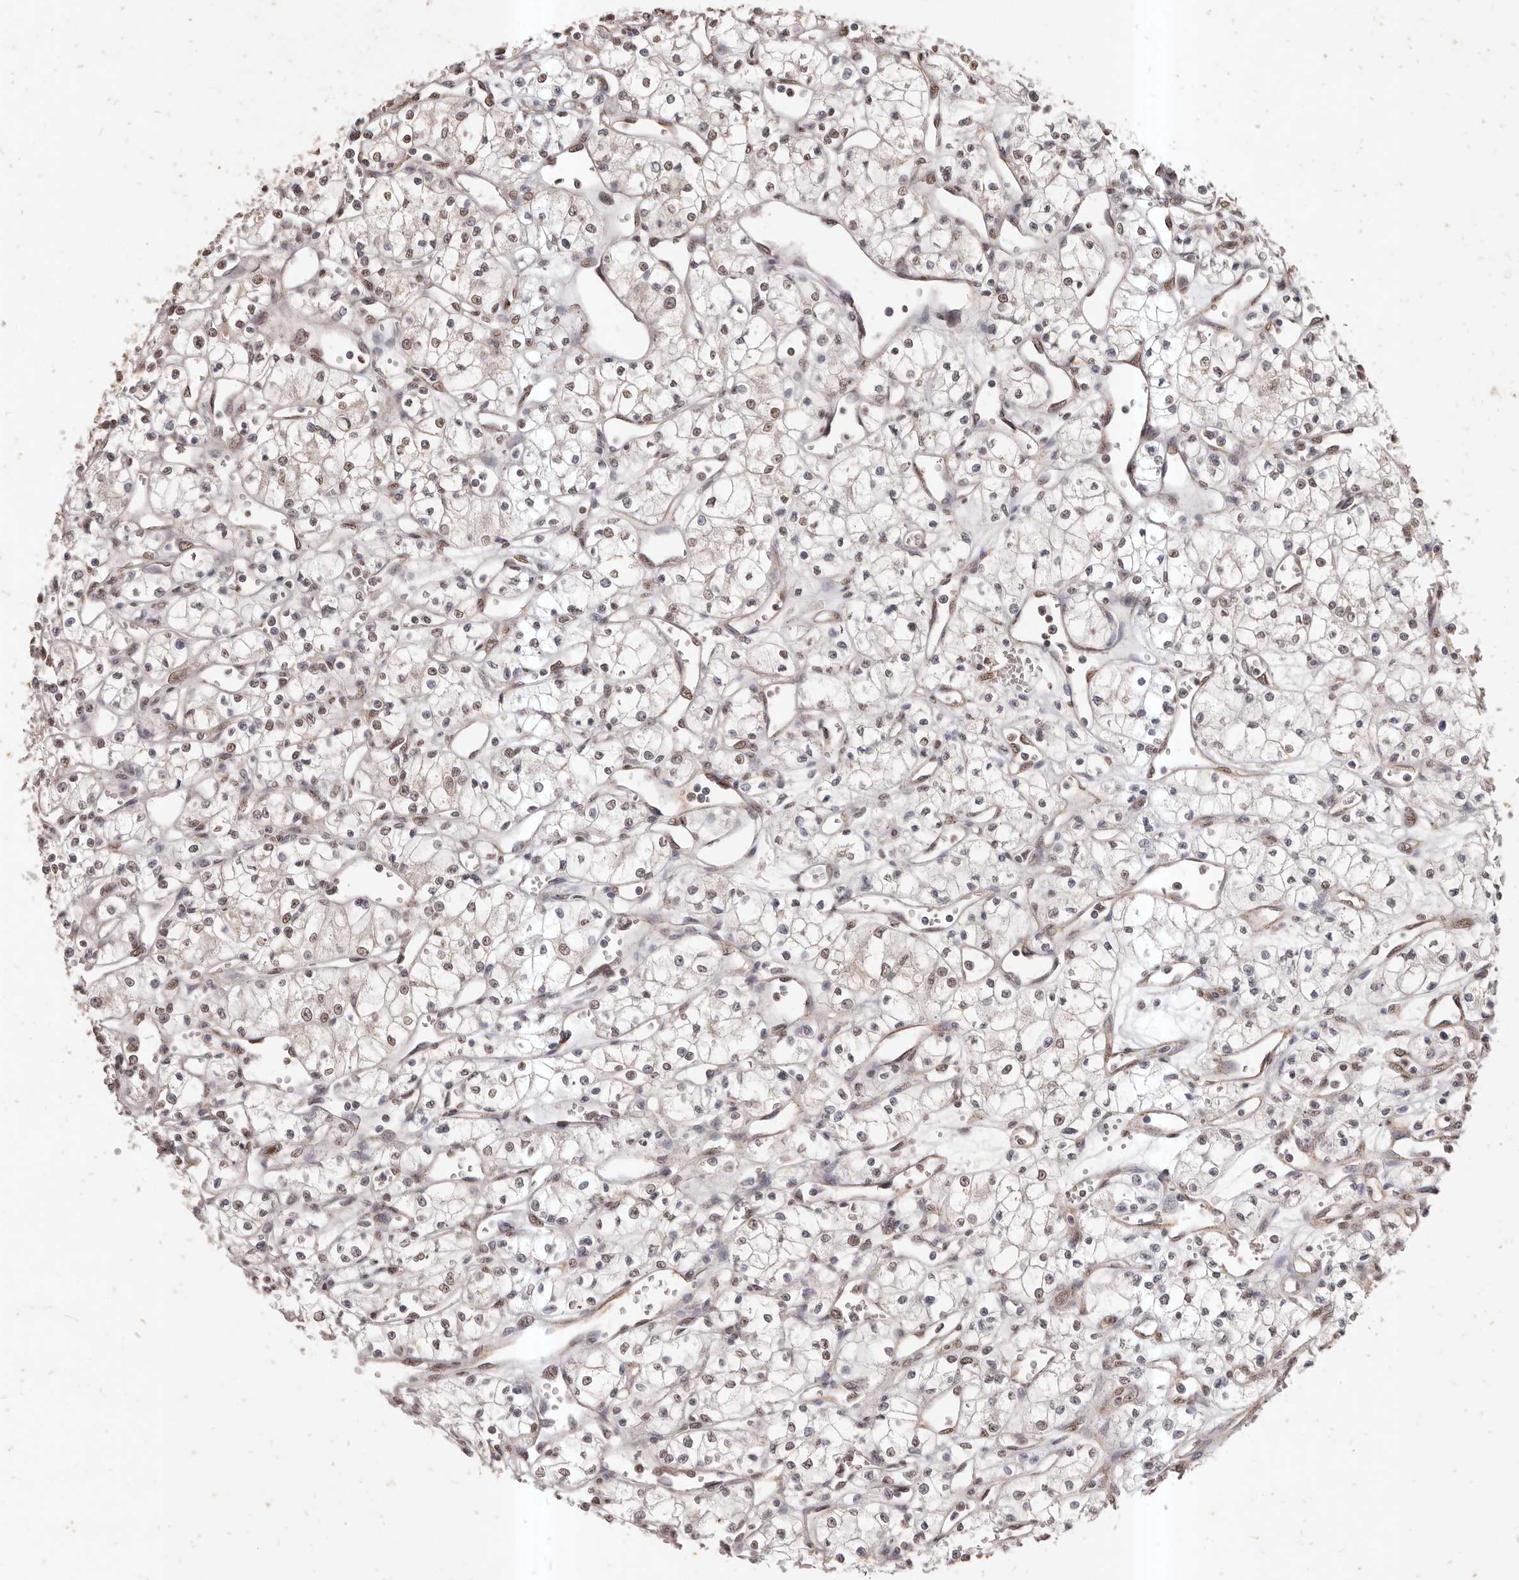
{"staining": {"intensity": "moderate", "quantity": "<25%", "location": "nuclear"}, "tissue": "renal cancer", "cell_type": "Tumor cells", "image_type": "cancer", "snomed": [{"axis": "morphology", "description": "Adenocarcinoma, NOS"}, {"axis": "topography", "description": "Kidney"}], "caption": "Renal cancer tissue exhibits moderate nuclear positivity in approximately <25% of tumor cells, visualized by immunohistochemistry.", "gene": "RPS6KA5", "patient": {"sex": "male", "age": 59}}